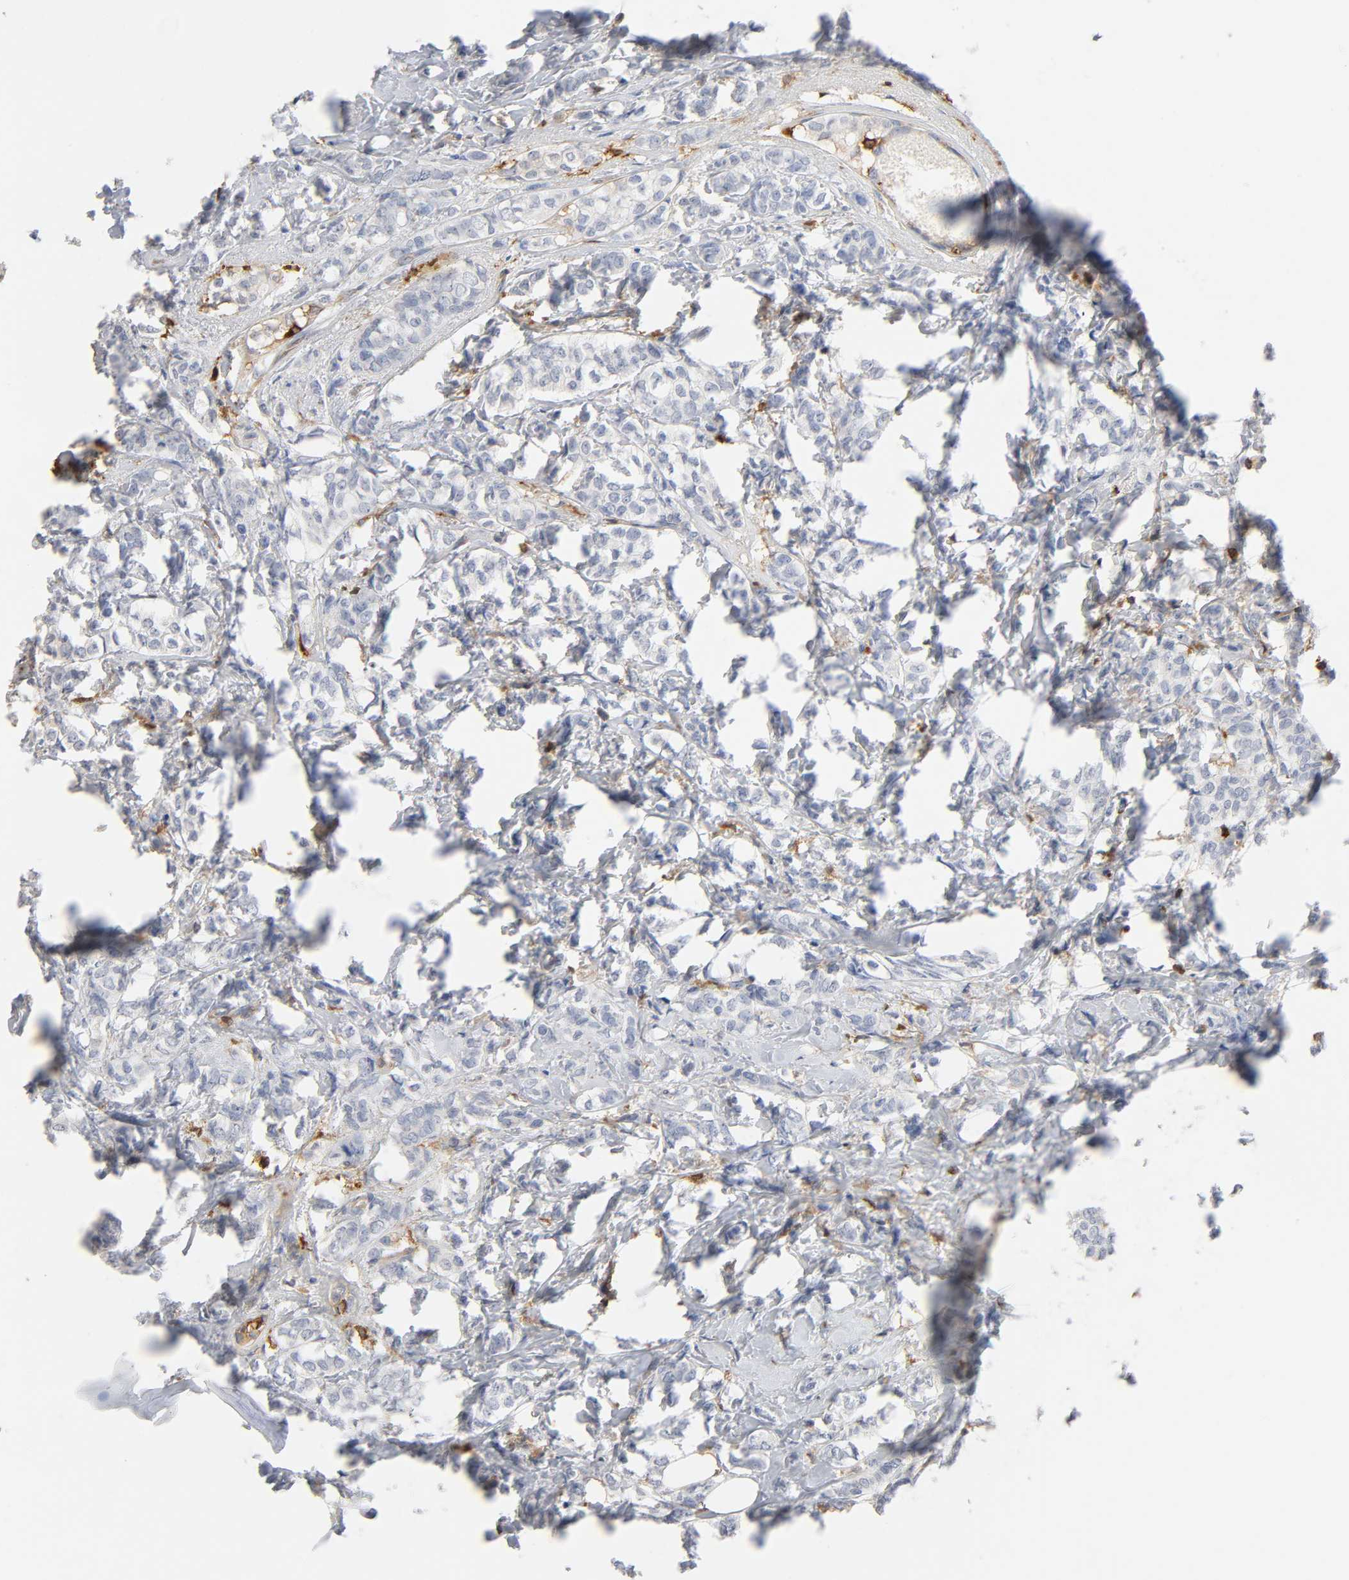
{"staining": {"intensity": "negative", "quantity": "none", "location": "none"}, "tissue": "breast cancer", "cell_type": "Tumor cells", "image_type": "cancer", "snomed": [{"axis": "morphology", "description": "Lobular carcinoma"}, {"axis": "topography", "description": "Breast"}], "caption": "IHC of human lobular carcinoma (breast) demonstrates no positivity in tumor cells.", "gene": "BIN1", "patient": {"sex": "female", "age": 60}}